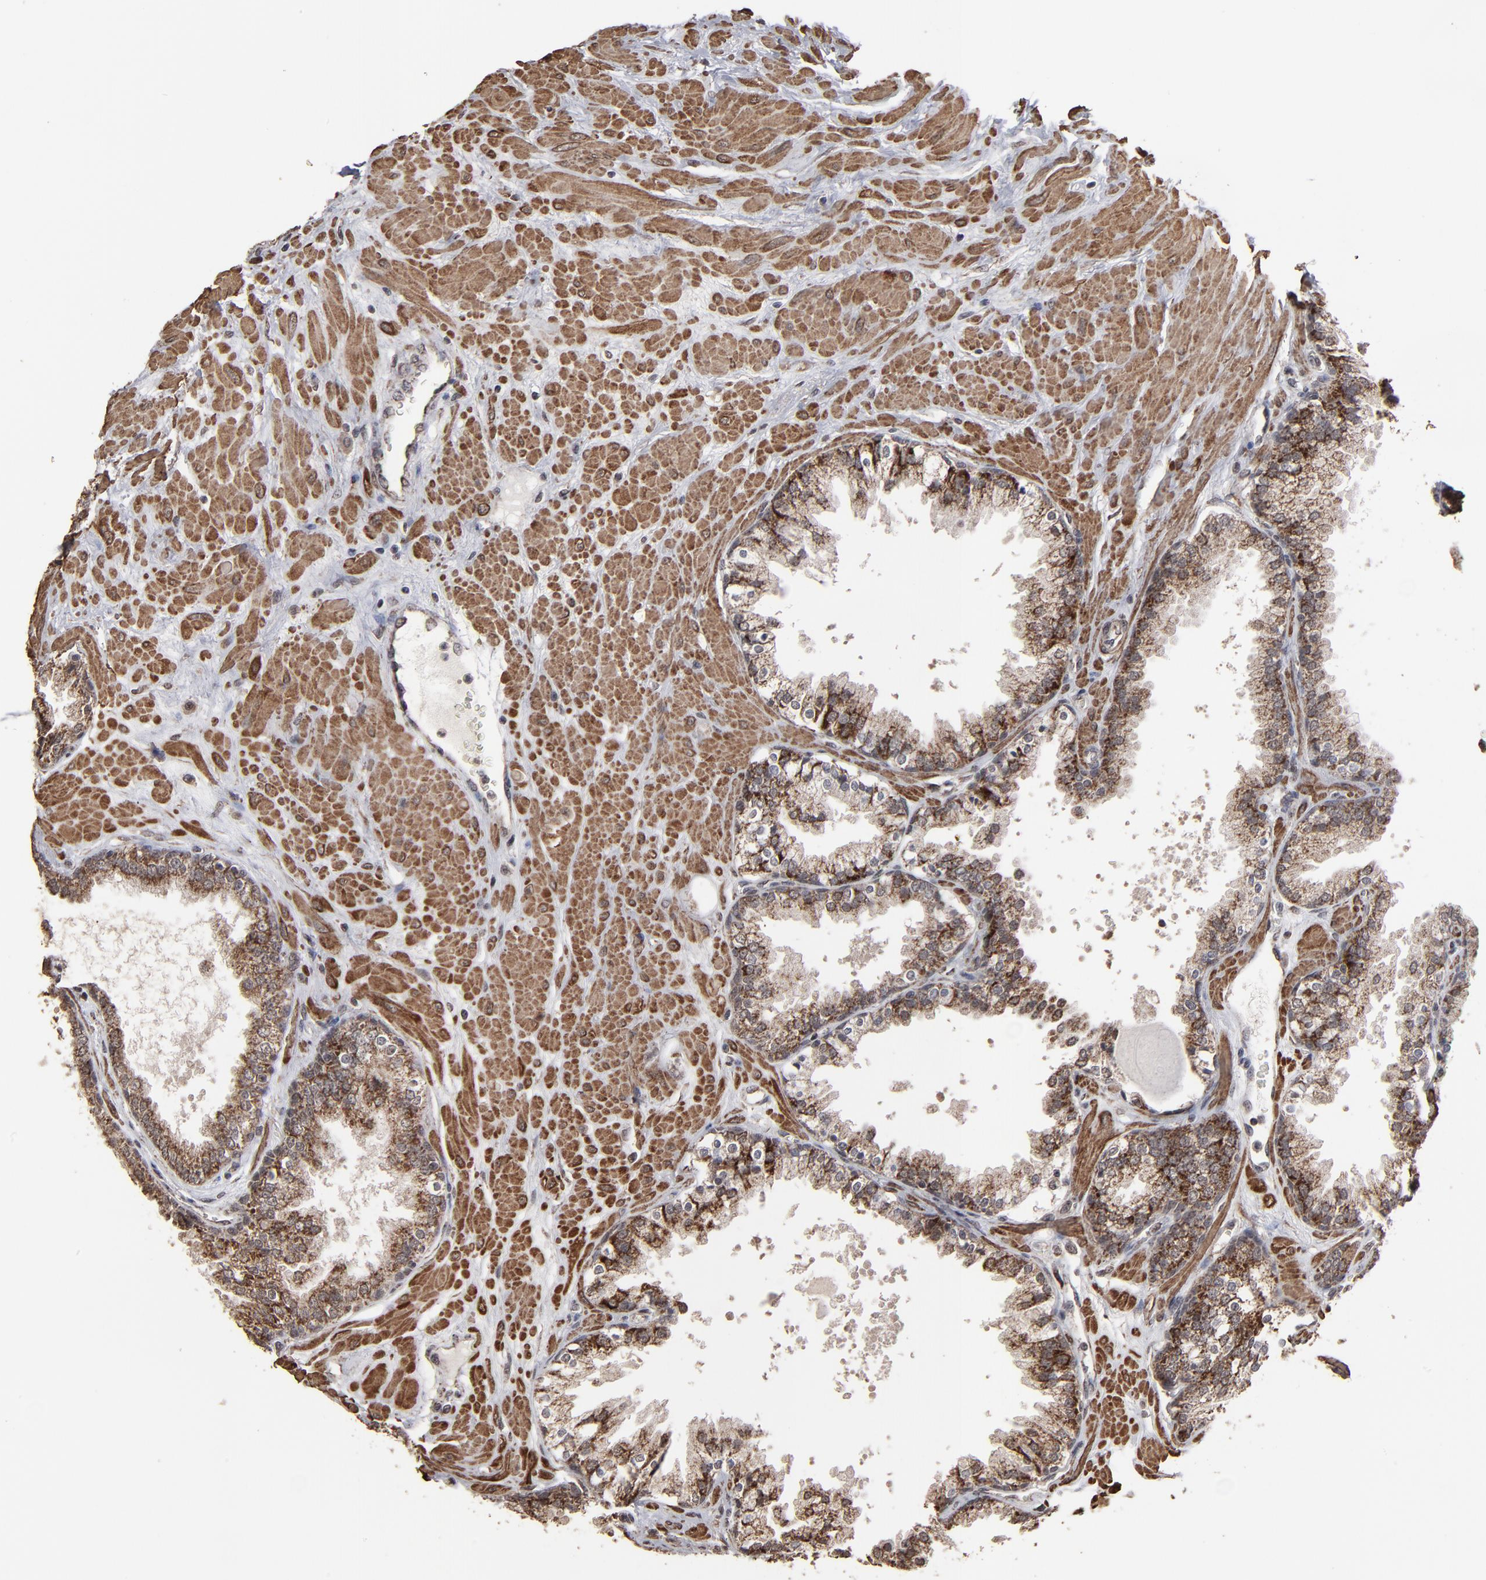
{"staining": {"intensity": "strong", "quantity": ">75%", "location": "cytoplasmic/membranous"}, "tissue": "prostate", "cell_type": "Glandular cells", "image_type": "normal", "snomed": [{"axis": "morphology", "description": "Normal tissue, NOS"}, {"axis": "topography", "description": "Prostate"}], "caption": "Immunohistochemical staining of normal human prostate displays high levels of strong cytoplasmic/membranous staining in about >75% of glandular cells. Using DAB (3,3'-diaminobenzidine) (brown) and hematoxylin (blue) stains, captured at high magnification using brightfield microscopy.", "gene": "BNIP3", "patient": {"sex": "male", "age": 51}}